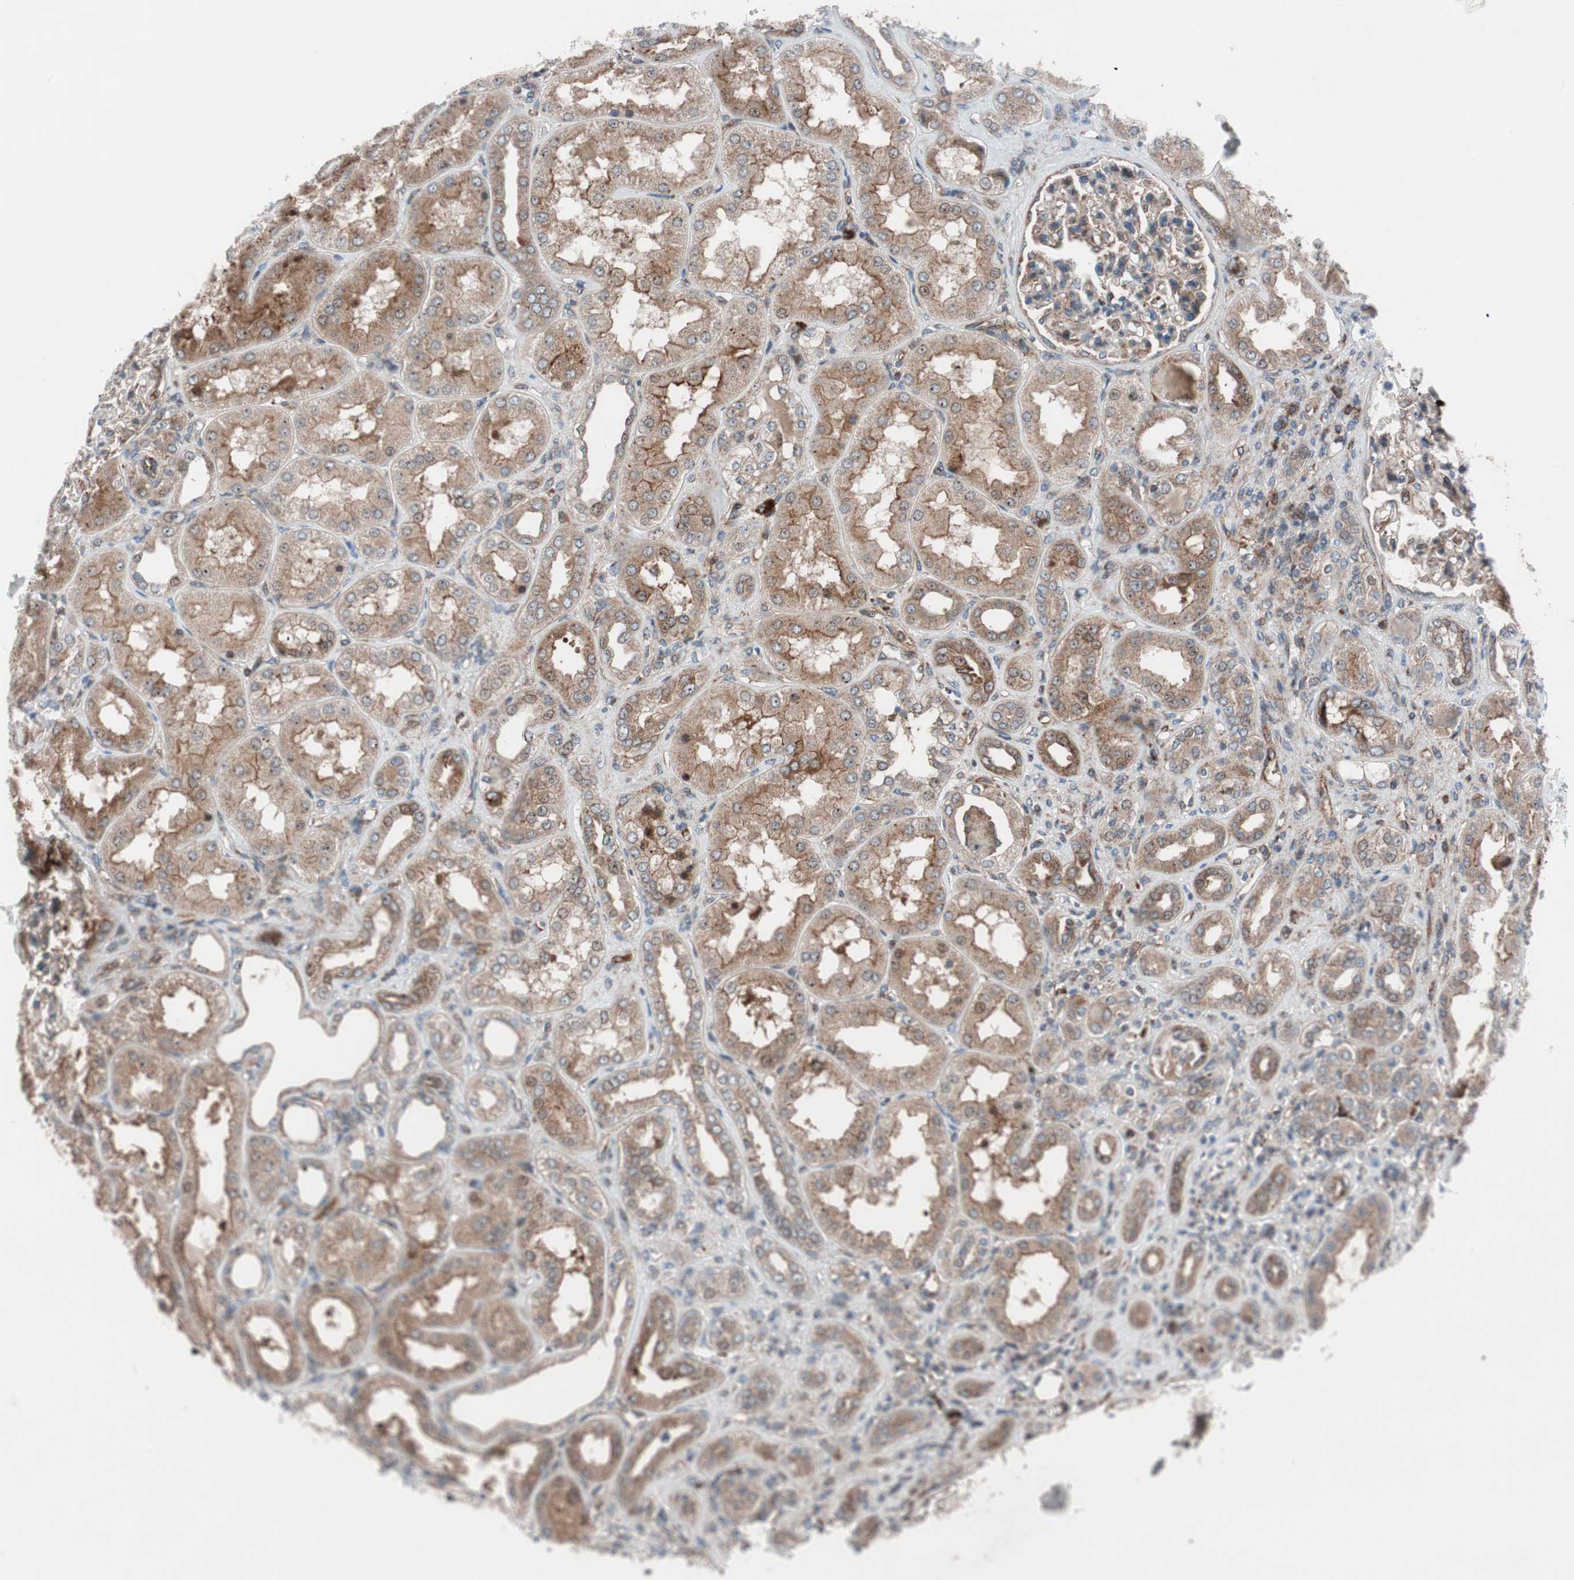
{"staining": {"intensity": "moderate", "quantity": ">75%", "location": "cytoplasmic/membranous"}, "tissue": "kidney", "cell_type": "Cells in glomeruli", "image_type": "normal", "snomed": [{"axis": "morphology", "description": "Normal tissue, NOS"}, {"axis": "topography", "description": "Kidney"}], "caption": "Moderate cytoplasmic/membranous protein staining is present in about >75% of cells in glomeruli in kidney. The protein is shown in brown color, while the nuclei are stained blue.", "gene": "CCL14", "patient": {"sex": "female", "age": 56}}